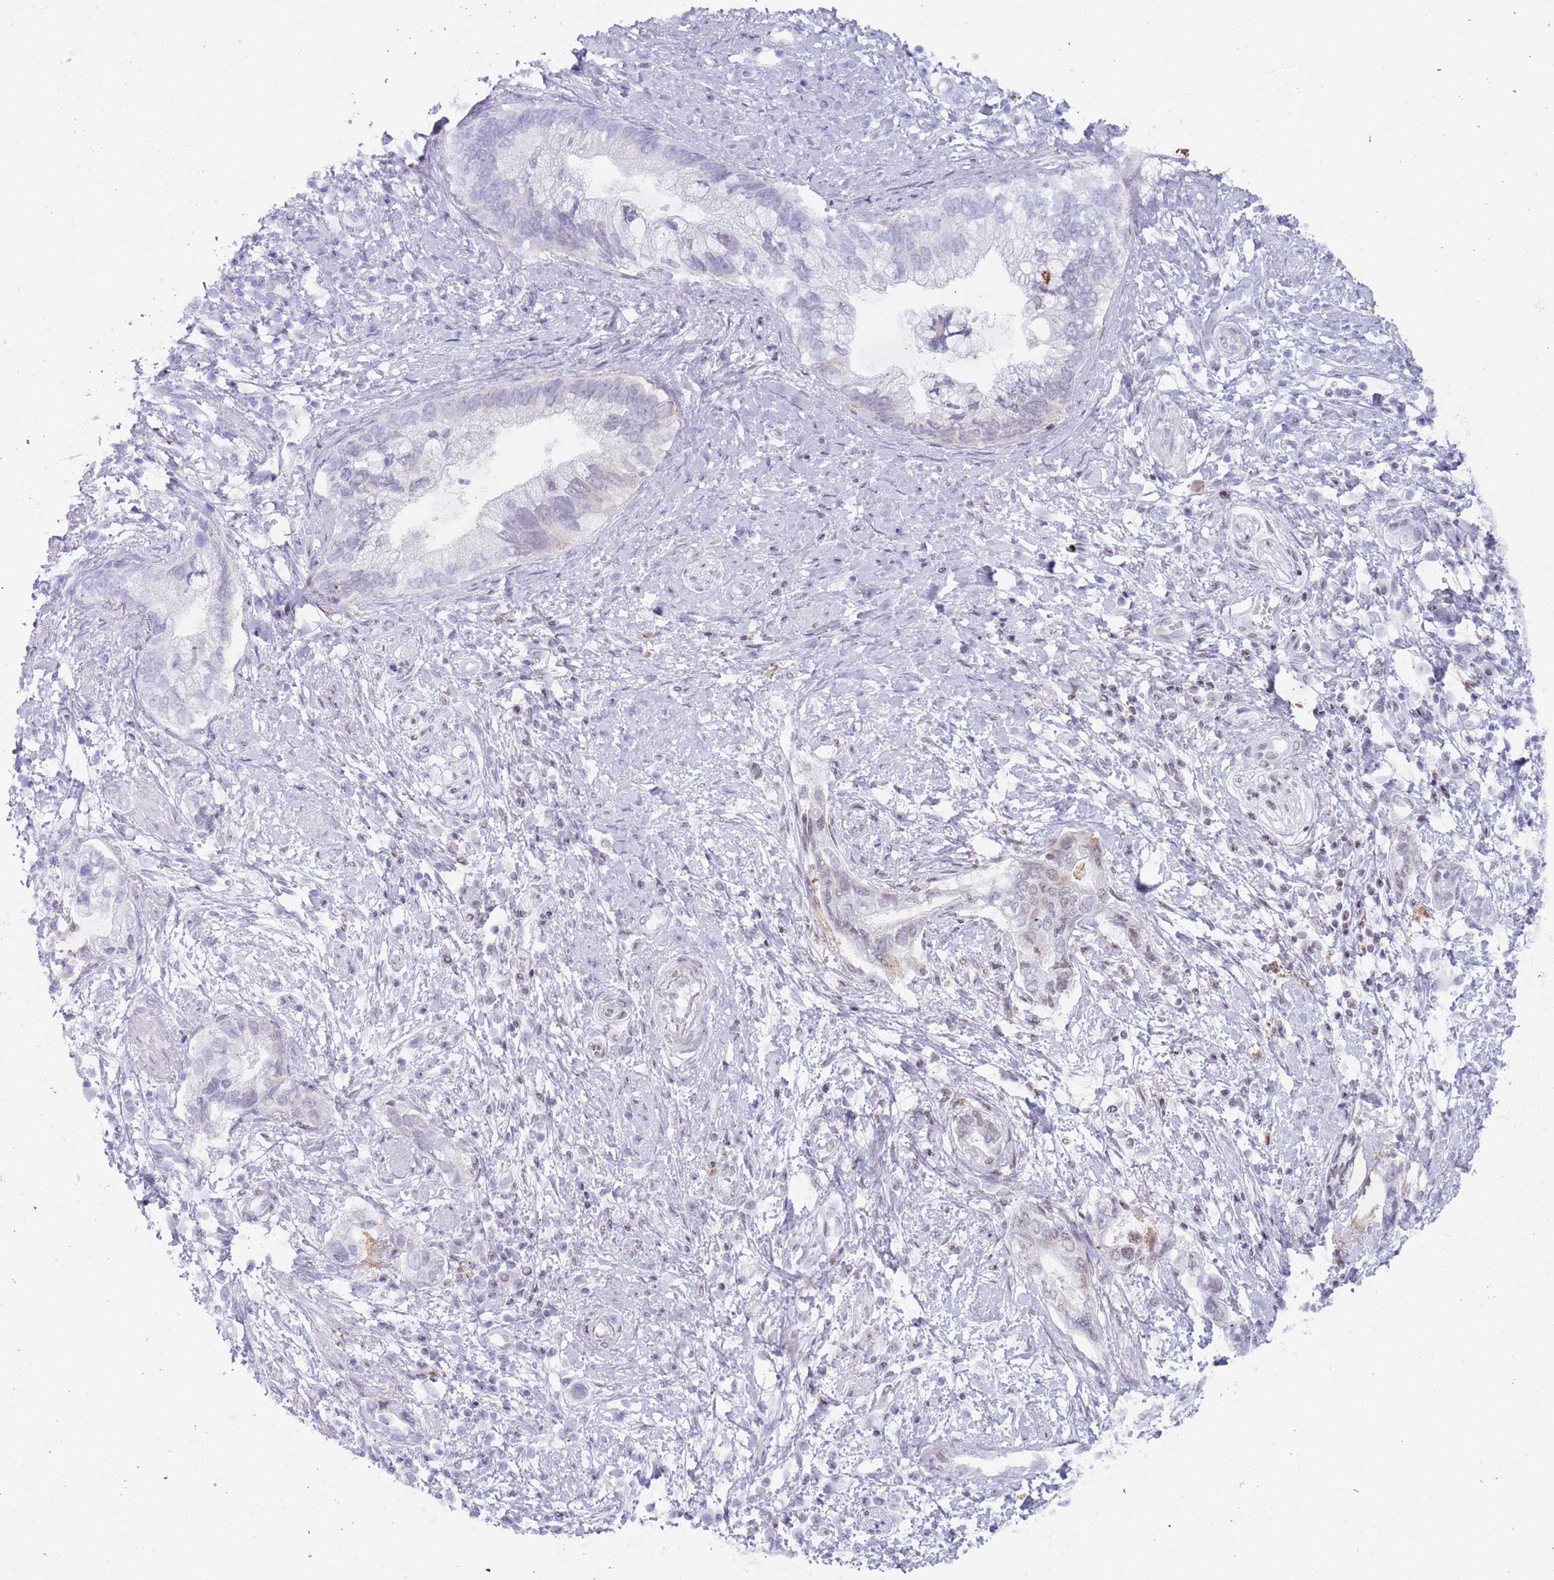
{"staining": {"intensity": "weak", "quantity": "<25%", "location": "nuclear"}, "tissue": "pancreatic cancer", "cell_type": "Tumor cells", "image_type": "cancer", "snomed": [{"axis": "morphology", "description": "Adenocarcinoma, NOS"}, {"axis": "topography", "description": "Pancreas"}], "caption": "Tumor cells are negative for protein expression in human pancreatic cancer (adenocarcinoma).", "gene": "HDAC8", "patient": {"sex": "female", "age": 73}}